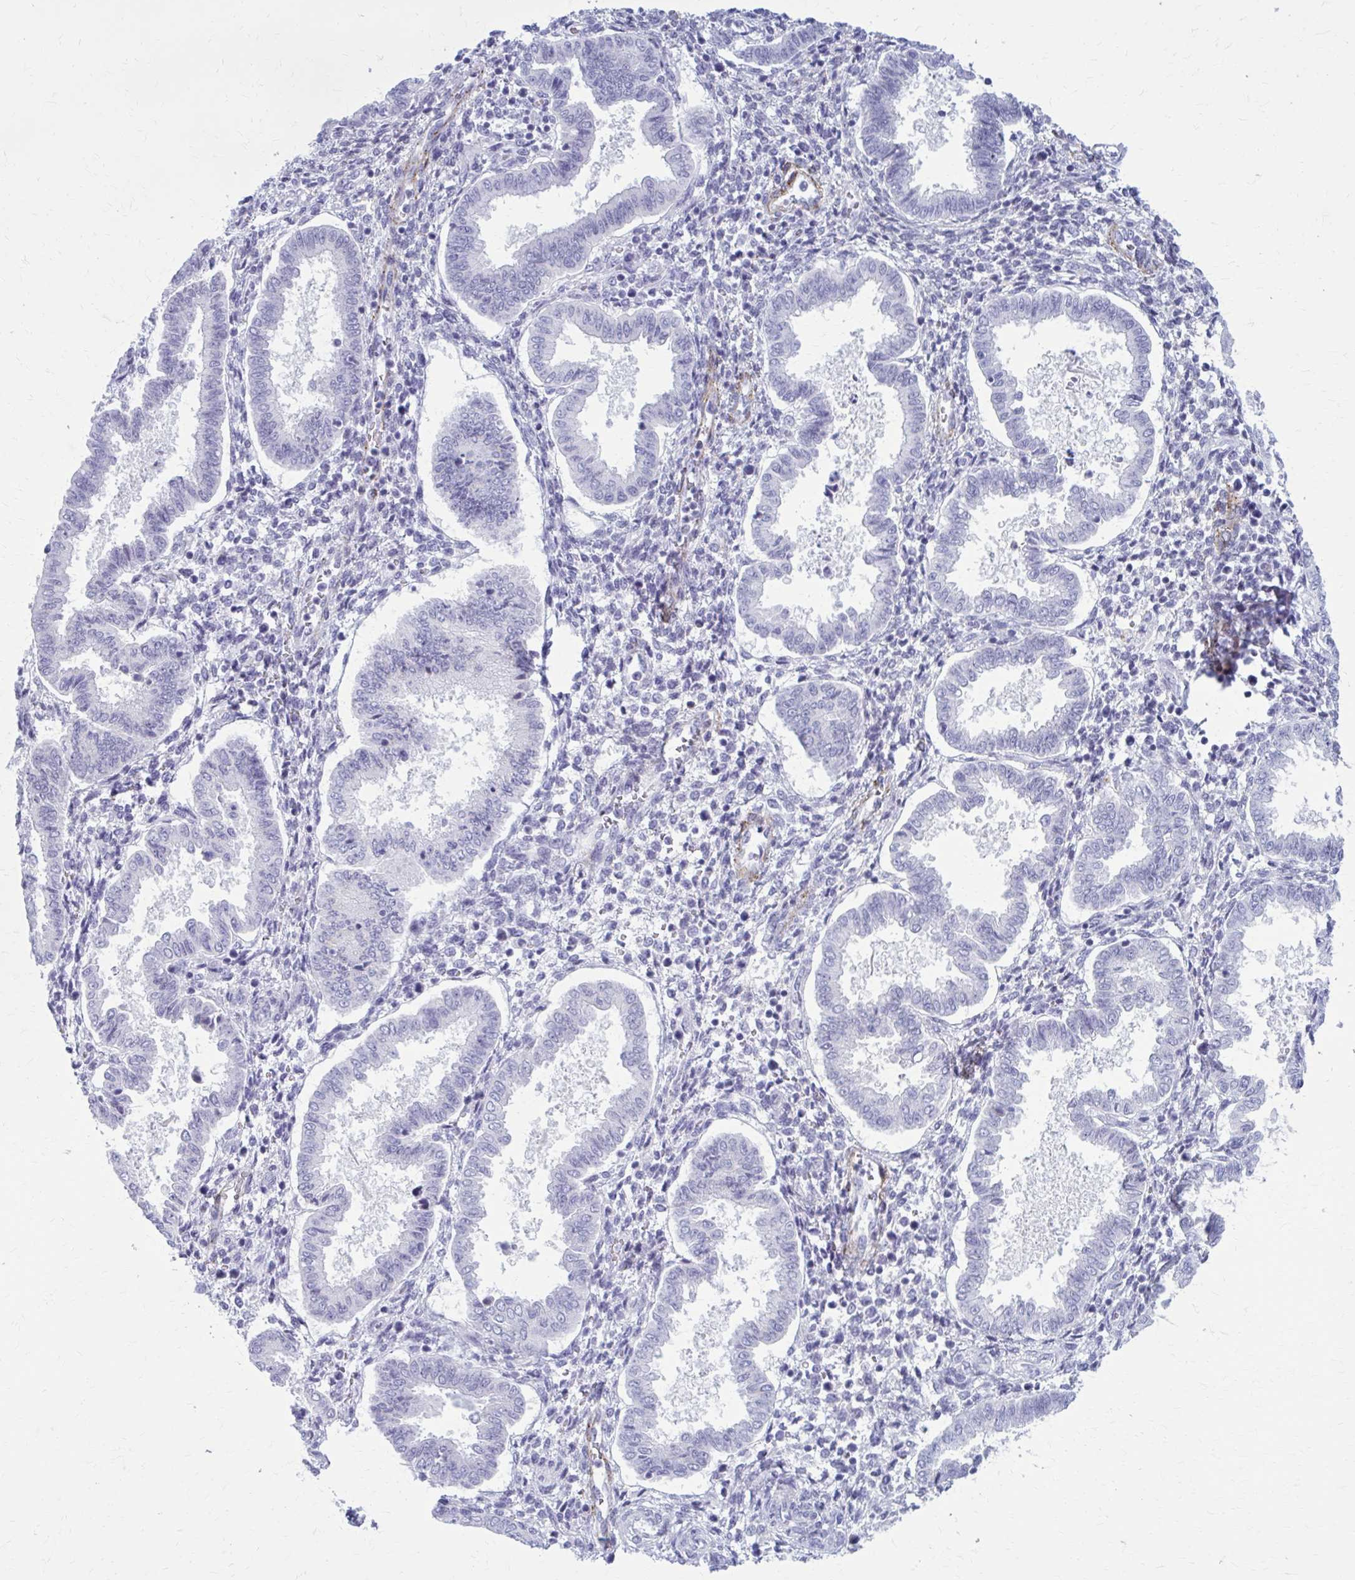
{"staining": {"intensity": "negative", "quantity": "none", "location": "none"}, "tissue": "endometrium", "cell_type": "Cells in endometrial stroma", "image_type": "normal", "snomed": [{"axis": "morphology", "description": "Normal tissue, NOS"}, {"axis": "topography", "description": "Endometrium"}], "caption": "DAB (3,3'-diaminobenzidine) immunohistochemical staining of unremarkable human endometrium displays no significant positivity in cells in endometrial stroma. (DAB (3,3'-diaminobenzidine) IHC, high magnification).", "gene": "CASQ2", "patient": {"sex": "female", "age": 24}}